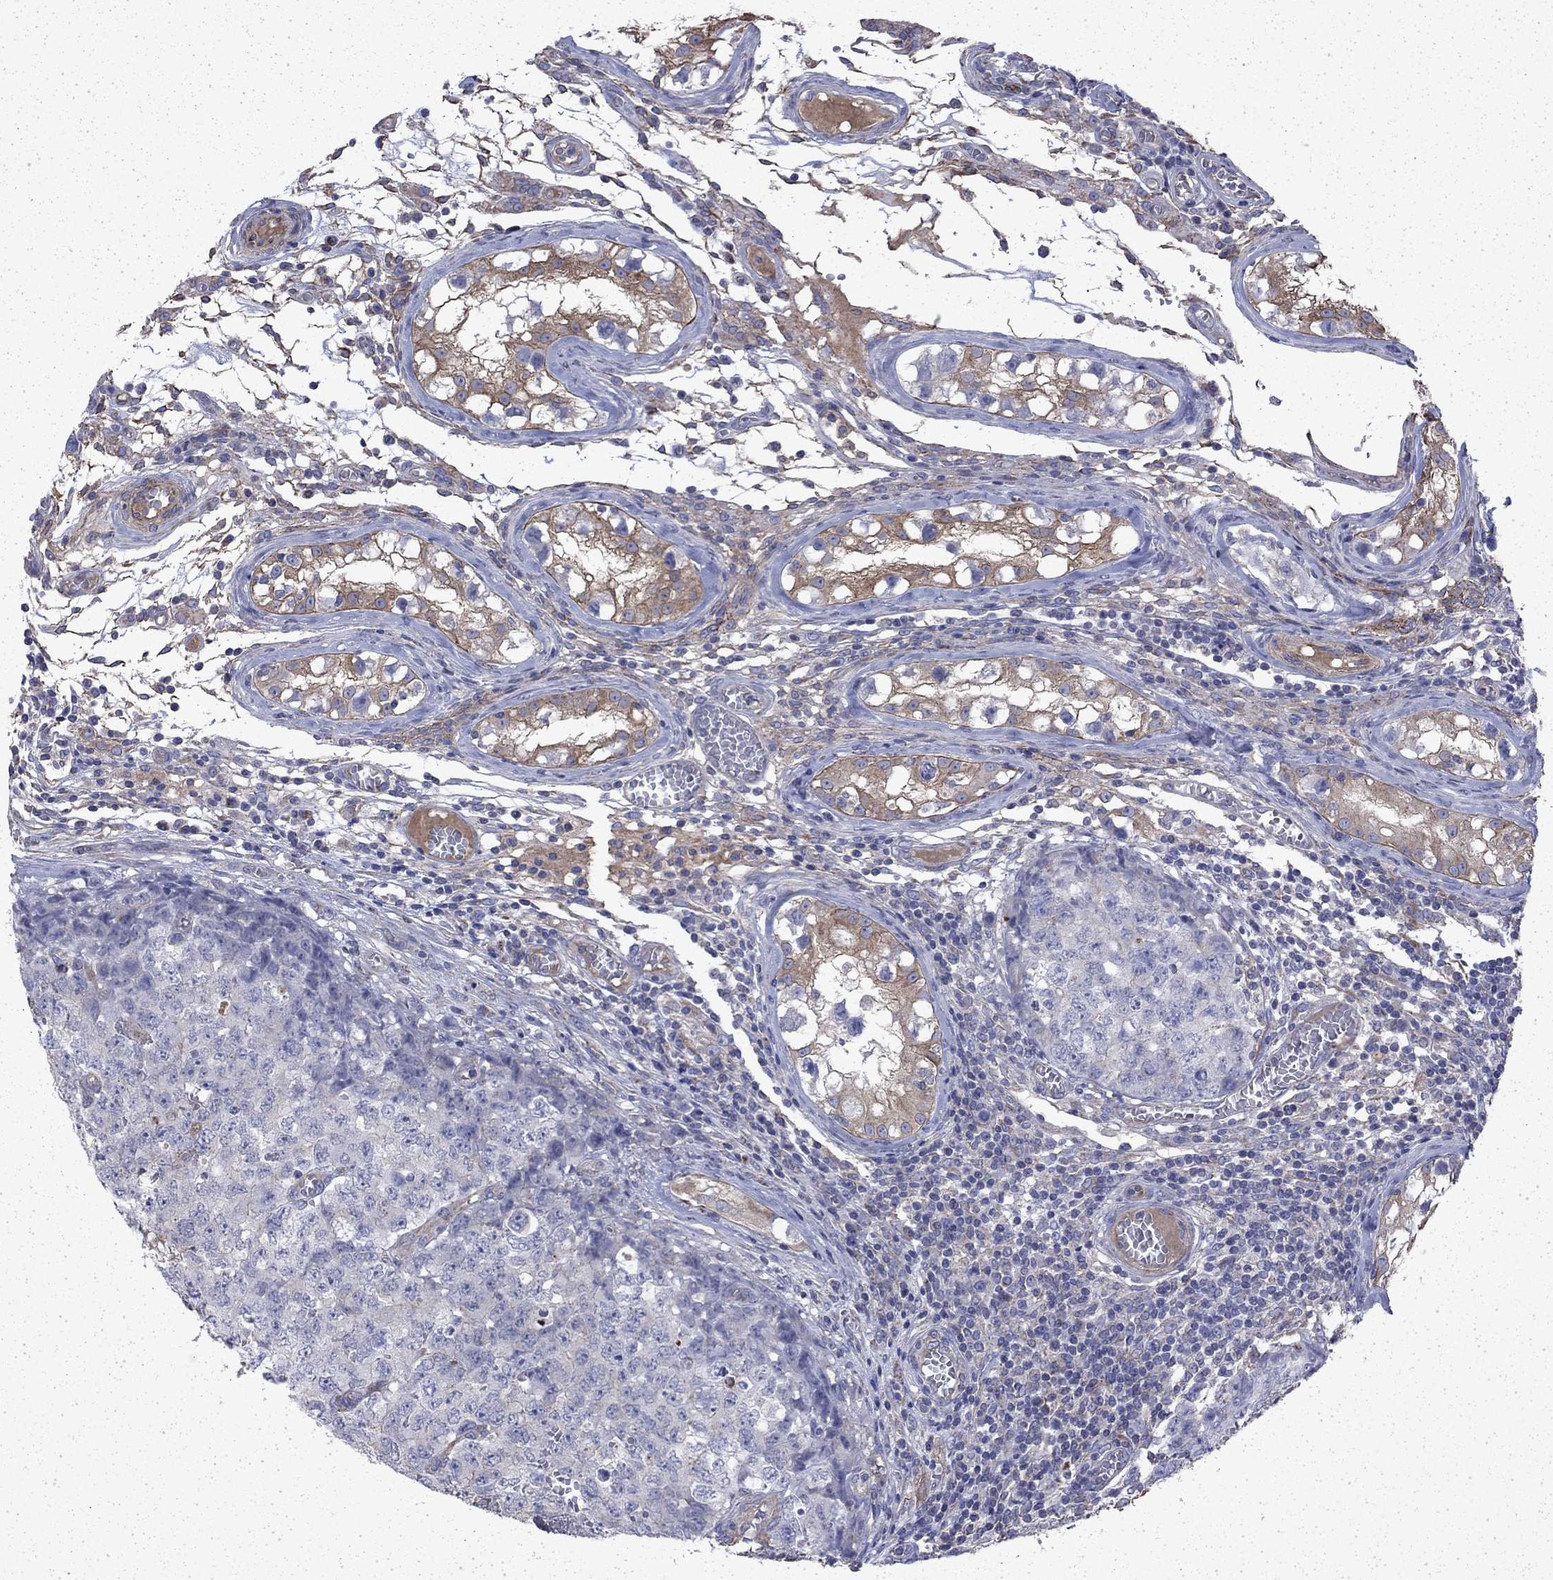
{"staining": {"intensity": "negative", "quantity": "none", "location": "none"}, "tissue": "testis cancer", "cell_type": "Tumor cells", "image_type": "cancer", "snomed": [{"axis": "morphology", "description": "Carcinoma, Embryonal, NOS"}, {"axis": "topography", "description": "Testis"}], "caption": "This is a image of immunohistochemistry (IHC) staining of testis cancer, which shows no expression in tumor cells.", "gene": "DTNA", "patient": {"sex": "male", "age": 23}}